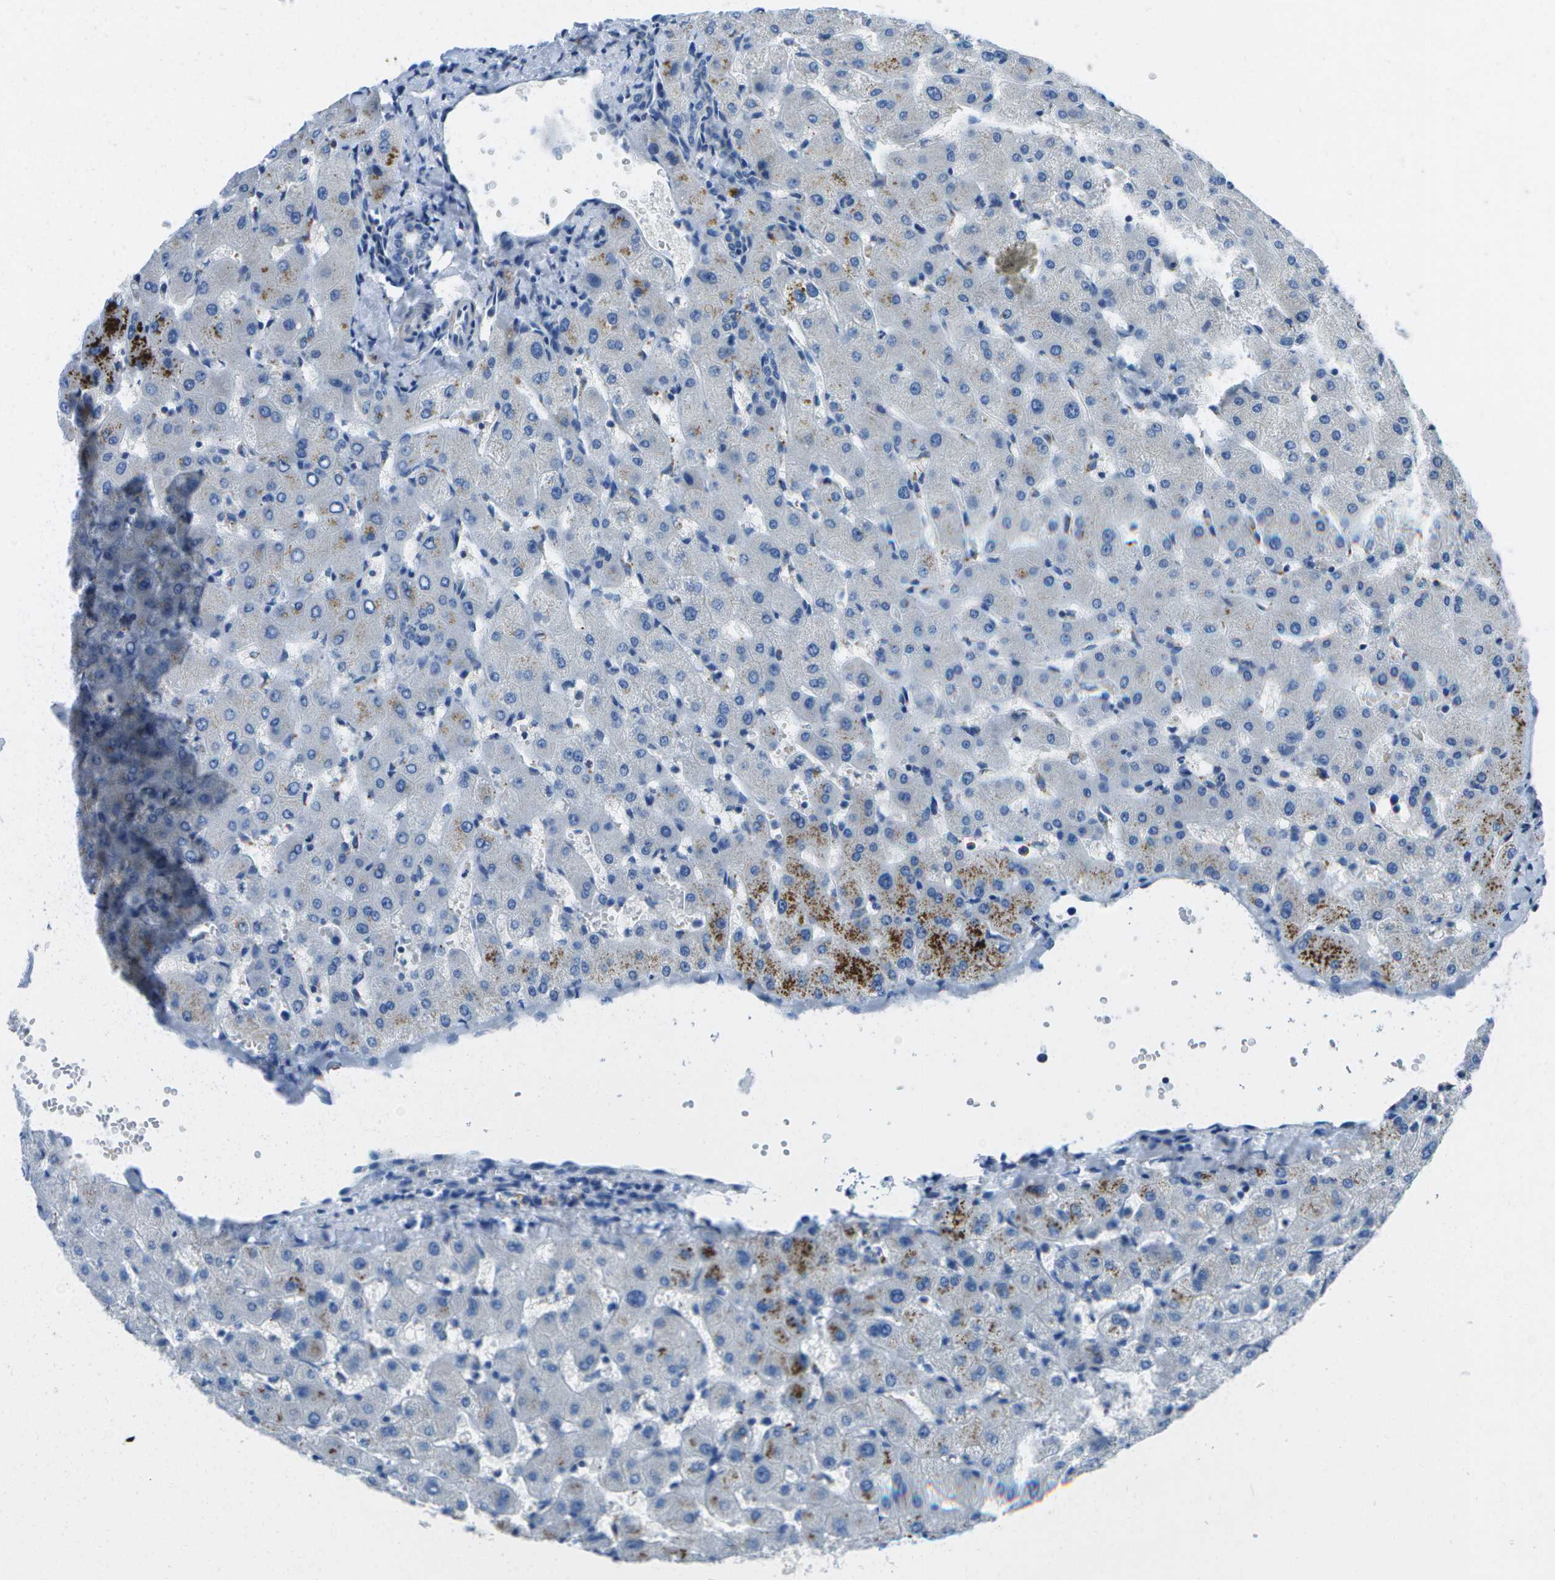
{"staining": {"intensity": "negative", "quantity": "none", "location": "none"}, "tissue": "liver", "cell_type": "Cholangiocytes", "image_type": "normal", "snomed": [{"axis": "morphology", "description": "Normal tissue, NOS"}, {"axis": "topography", "description": "Liver"}], "caption": "Cholangiocytes show no significant expression in normal liver.", "gene": "DCT", "patient": {"sex": "female", "age": 63}}